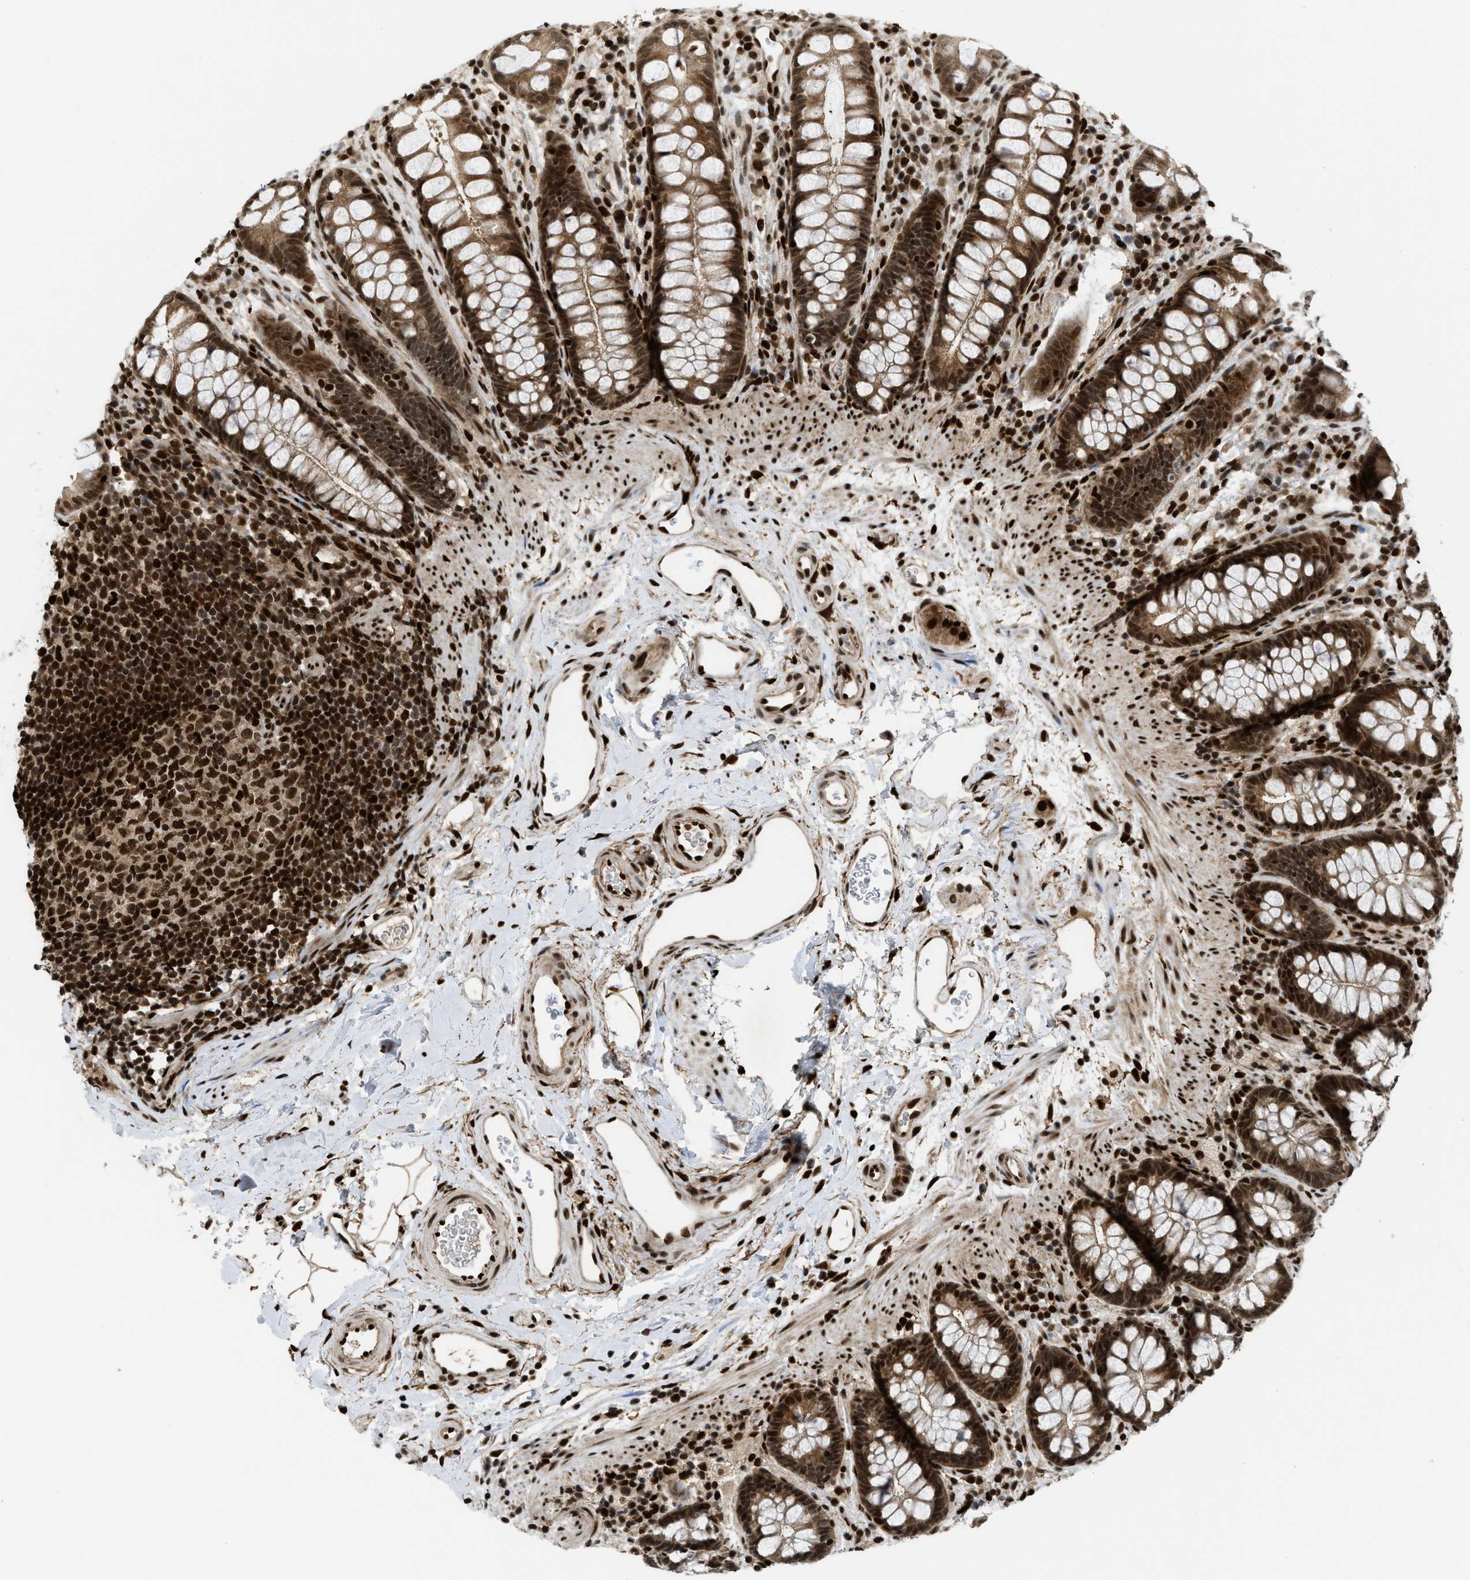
{"staining": {"intensity": "strong", "quantity": ">75%", "location": "cytoplasmic/membranous,nuclear"}, "tissue": "rectum", "cell_type": "Glandular cells", "image_type": "normal", "snomed": [{"axis": "morphology", "description": "Normal tissue, NOS"}, {"axis": "topography", "description": "Rectum"}], "caption": "A brown stain highlights strong cytoplasmic/membranous,nuclear staining of a protein in glandular cells of normal rectum. The staining was performed using DAB, with brown indicating positive protein expression. Nuclei are stained blue with hematoxylin.", "gene": "RFX5", "patient": {"sex": "female", "age": 65}}